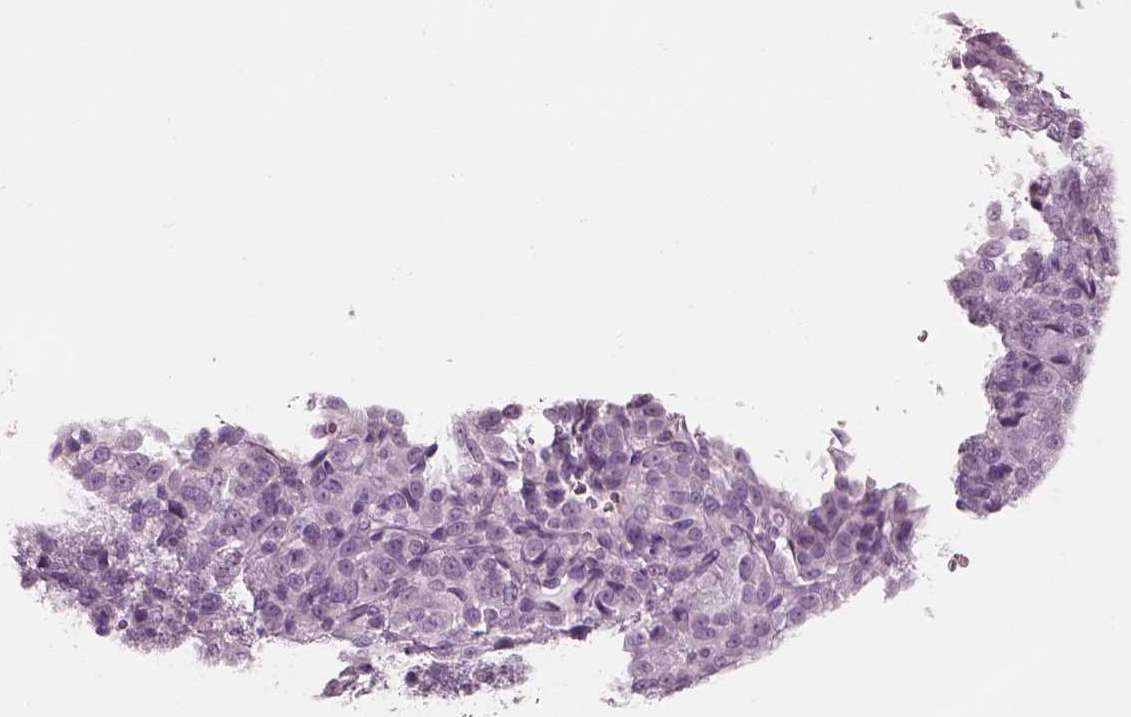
{"staining": {"intensity": "negative", "quantity": "none", "location": "none"}, "tissue": "melanoma", "cell_type": "Tumor cells", "image_type": "cancer", "snomed": [{"axis": "morphology", "description": "Malignant melanoma, Metastatic site"}, {"axis": "topography", "description": "Brain"}], "caption": "Melanoma was stained to show a protein in brown. There is no significant staining in tumor cells.", "gene": "FABP9", "patient": {"sex": "female", "age": 56}}